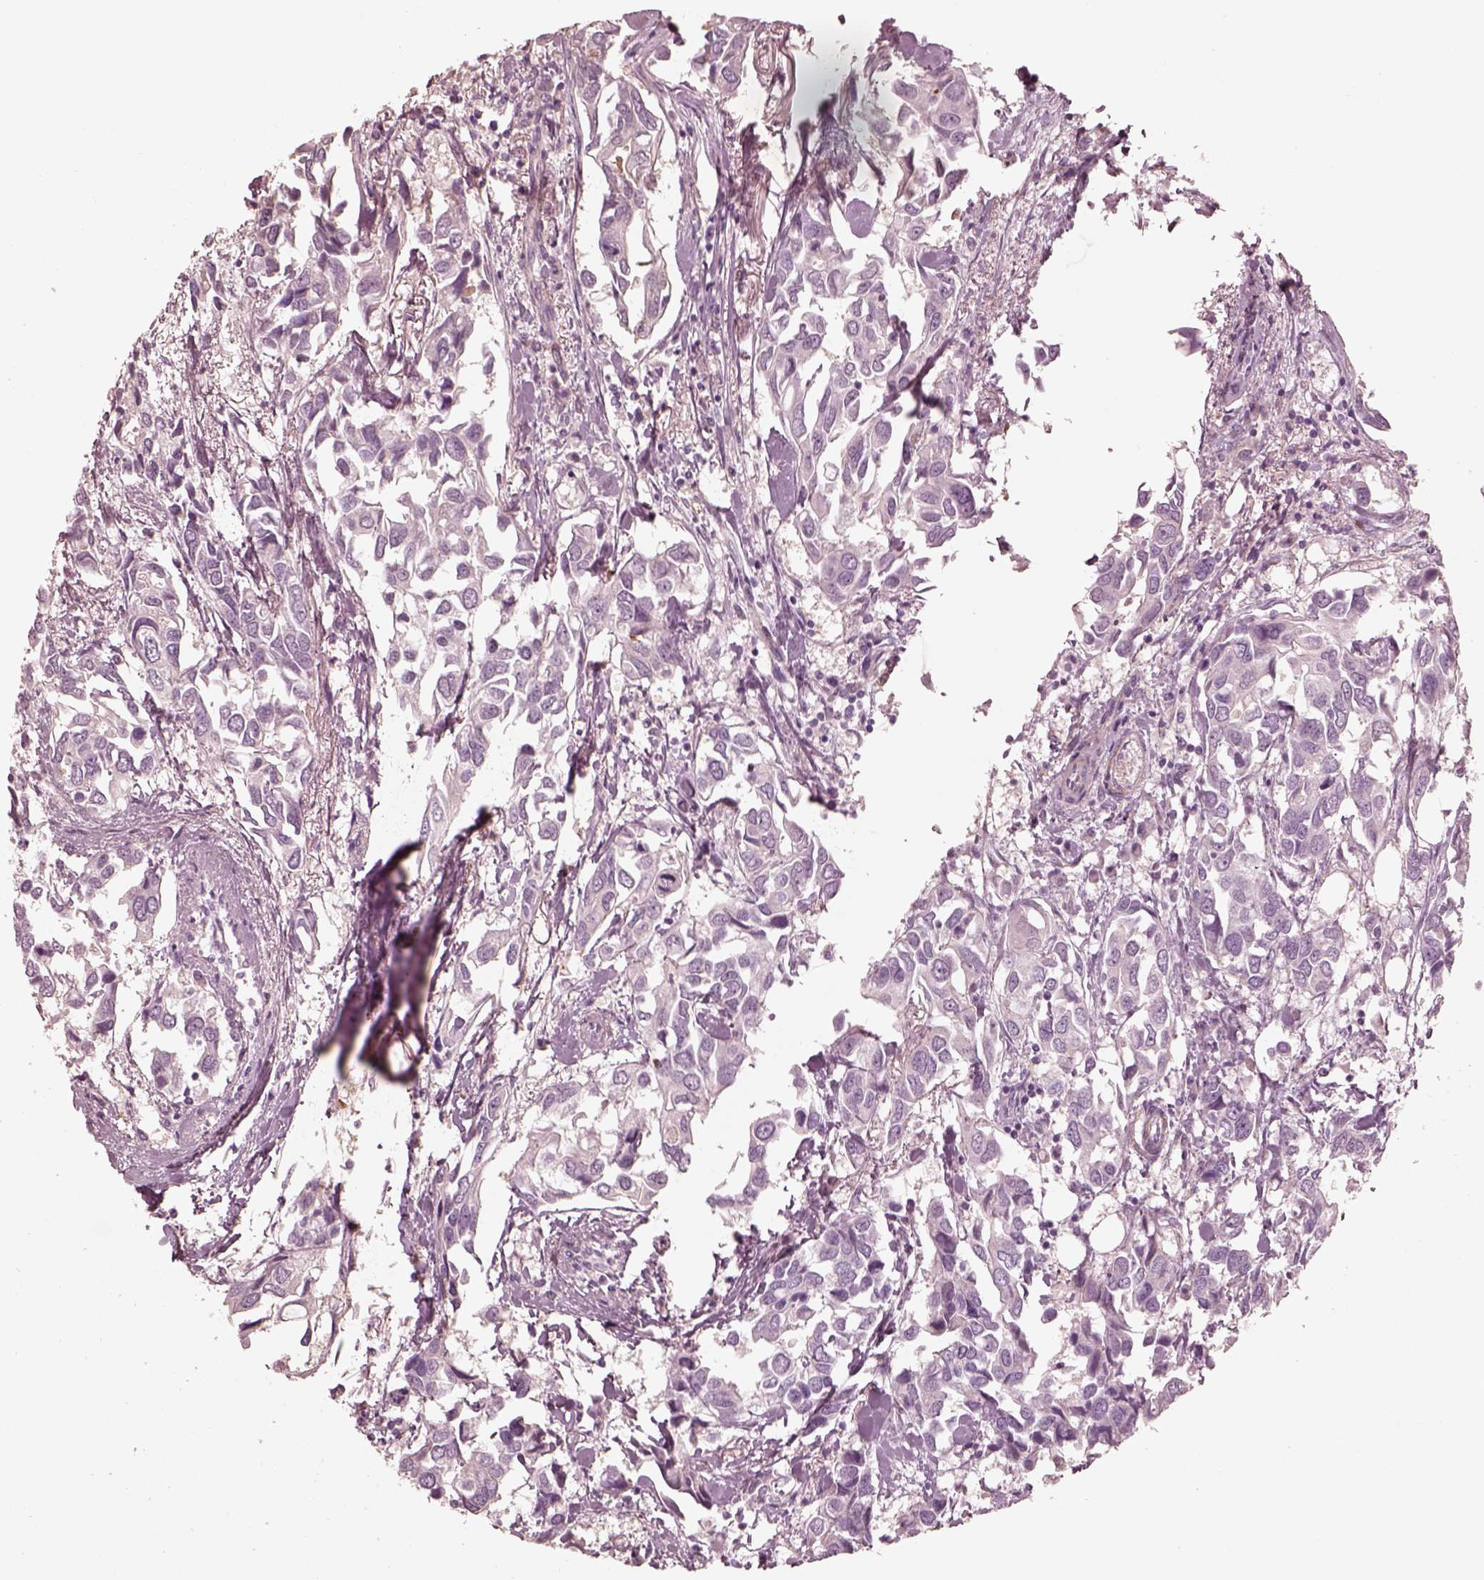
{"staining": {"intensity": "negative", "quantity": "none", "location": "none"}, "tissue": "breast cancer", "cell_type": "Tumor cells", "image_type": "cancer", "snomed": [{"axis": "morphology", "description": "Duct carcinoma"}, {"axis": "topography", "description": "Breast"}], "caption": "Protein analysis of breast cancer exhibits no significant positivity in tumor cells.", "gene": "DNAAF9", "patient": {"sex": "female", "age": 83}}